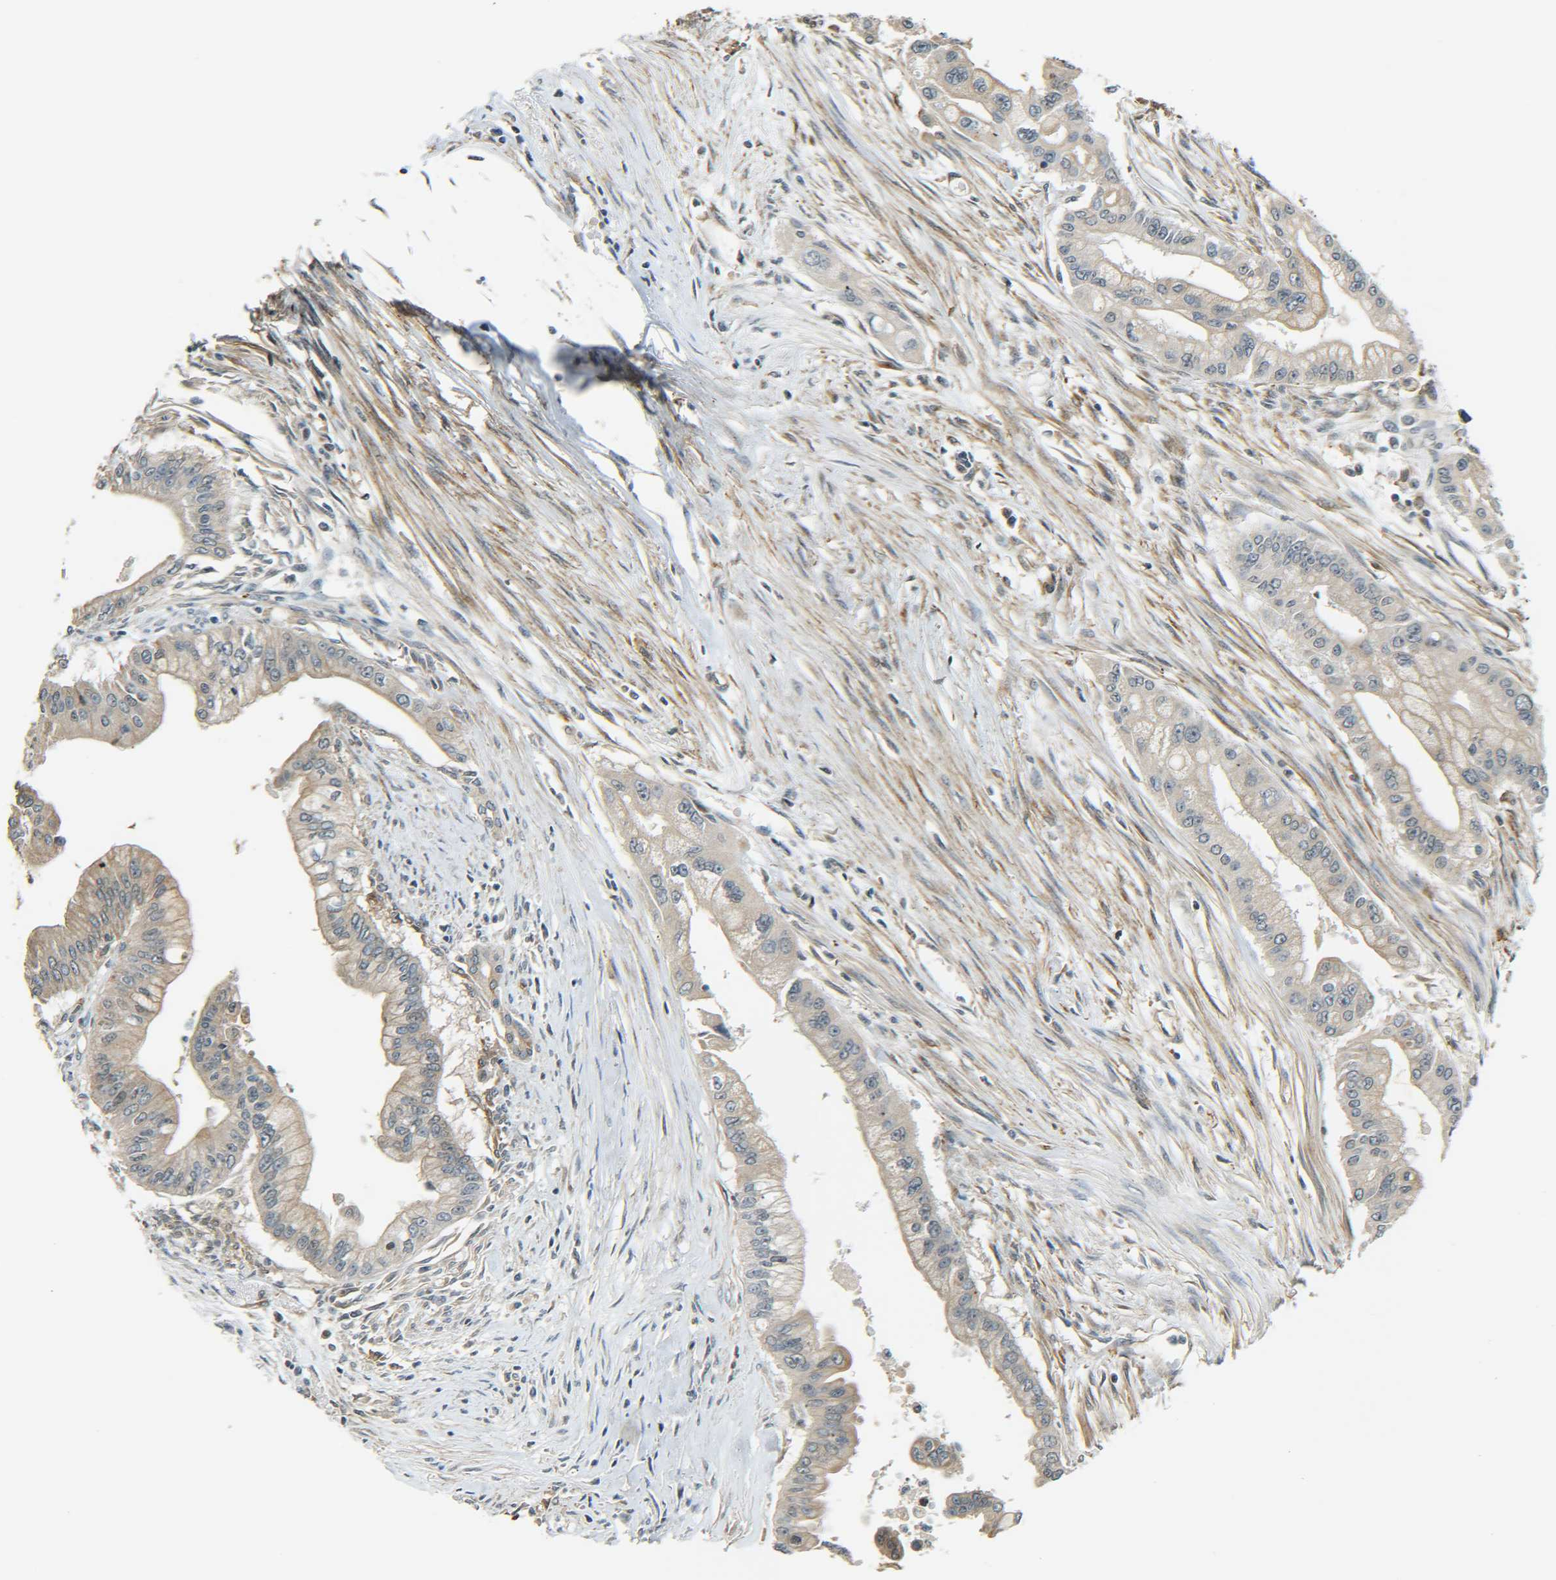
{"staining": {"intensity": "moderate", "quantity": ">75%", "location": "cytoplasmic/membranous"}, "tissue": "pancreatic cancer", "cell_type": "Tumor cells", "image_type": "cancer", "snomed": [{"axis": "morphology", "description": "Adenocarcinoma, NOS"}, {"axis": "topography", "description": "Pancreas"}], "caption": "The micrograph exhibits a brown stain indicating the presence of a protein in the cytoplasmic/membranous of tumor cells in pancreatic adenocarcinoma.", "gene": "DAB2", "patient": {"sex": "male", "age": 59}}